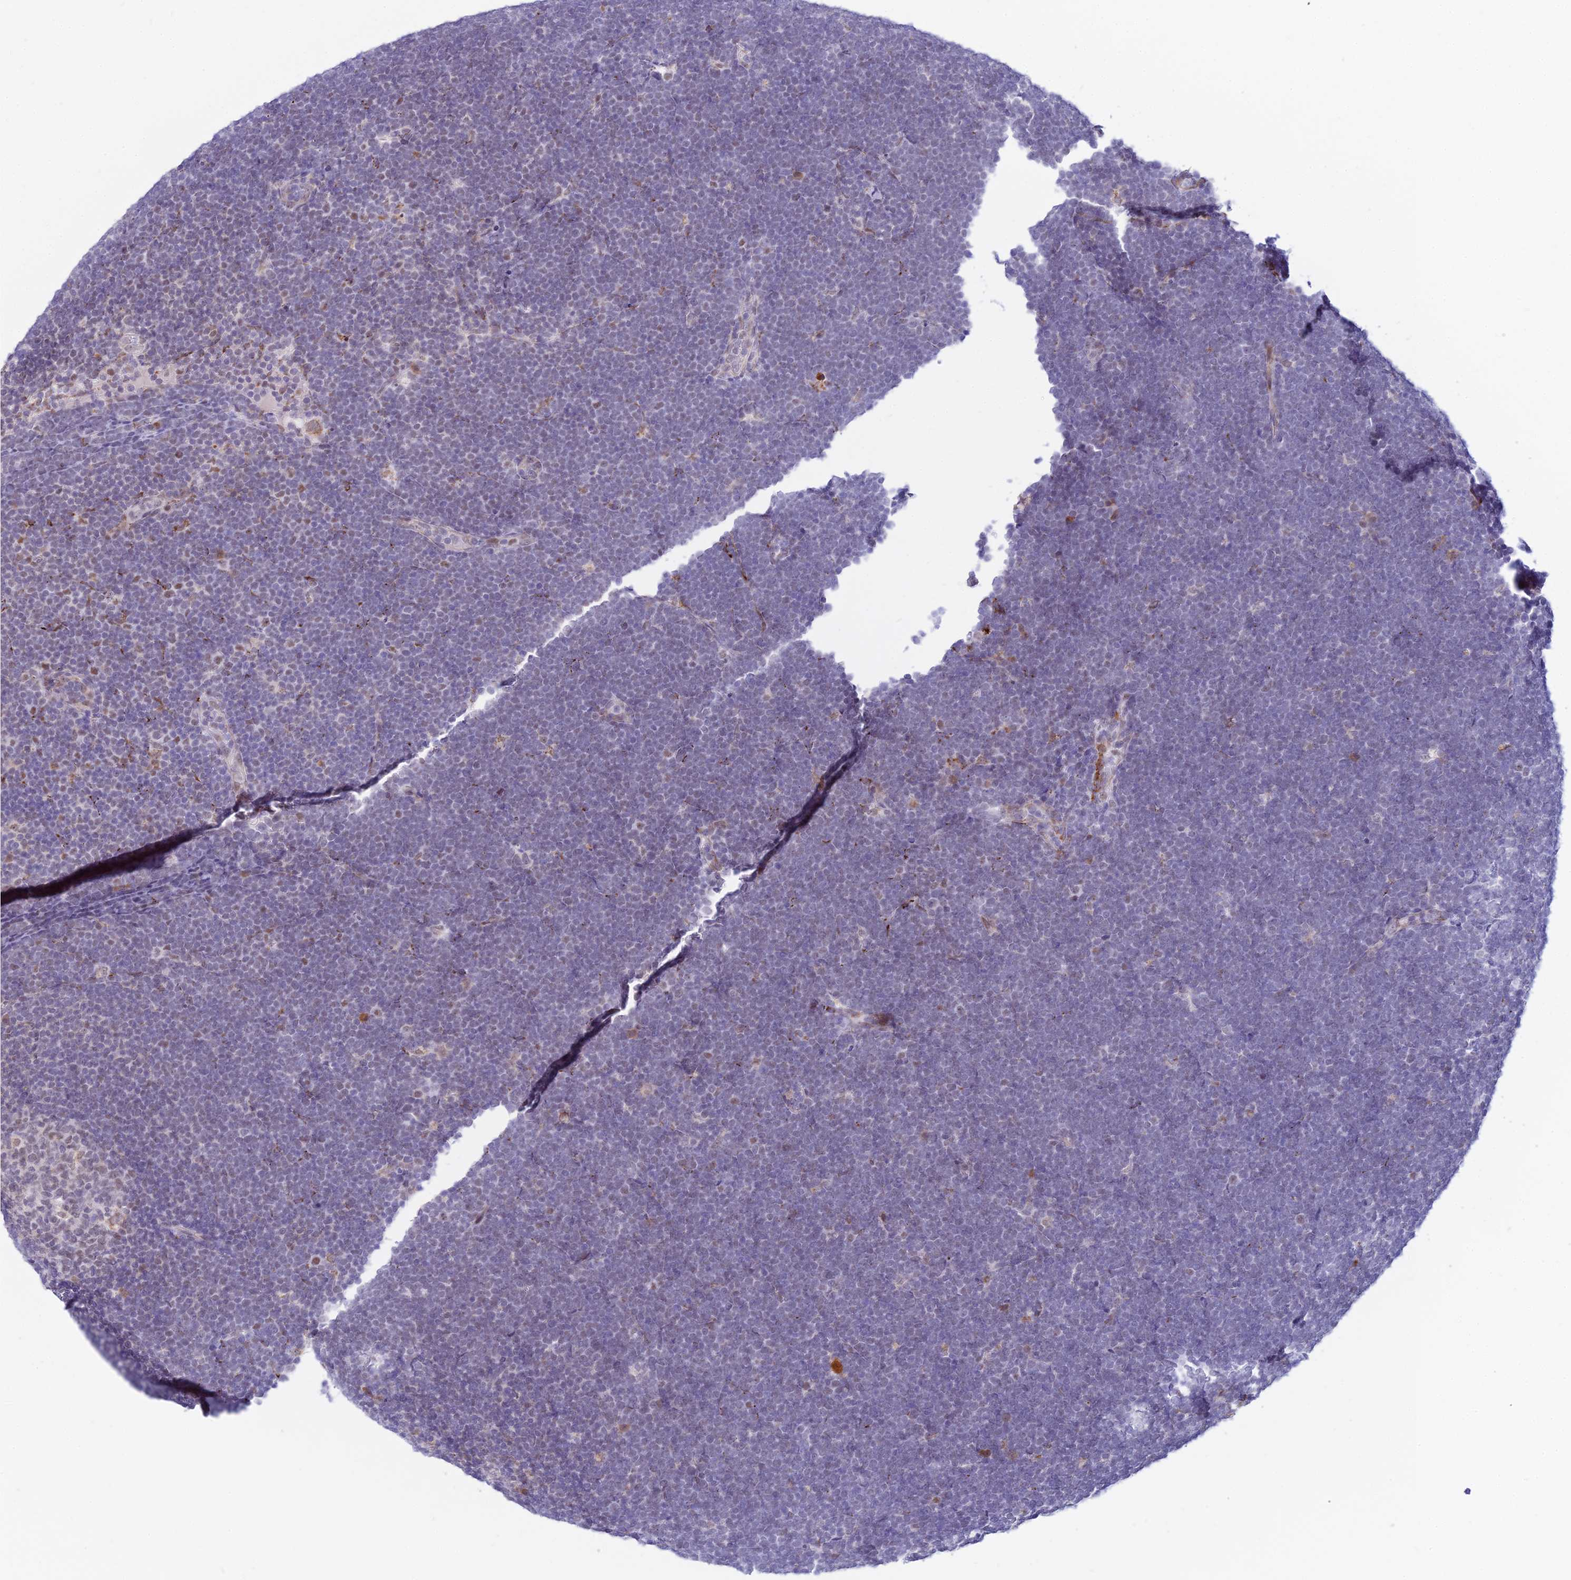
{"staining": {"intensity": "negative", "quantity": "none", "location": "none"}, "tissue": "lymphoma", "cell_type": "Tumor cells", "image_type": "cancer", "snomed": [{"axis": "morphology", "description": "Malignant lymphoma, non-Hodgkin's type, High grade"}, {"axis": "topography", "description": "Lymph node"}], "caption": "This histopathology image is of lymphoma stained with IHC to label a protein in brown with the nuclei are counter-stained blue. There is no staining in tumor cells.", "gene": "C6orf163", "patient": {"sex": "male", "age": 13}}